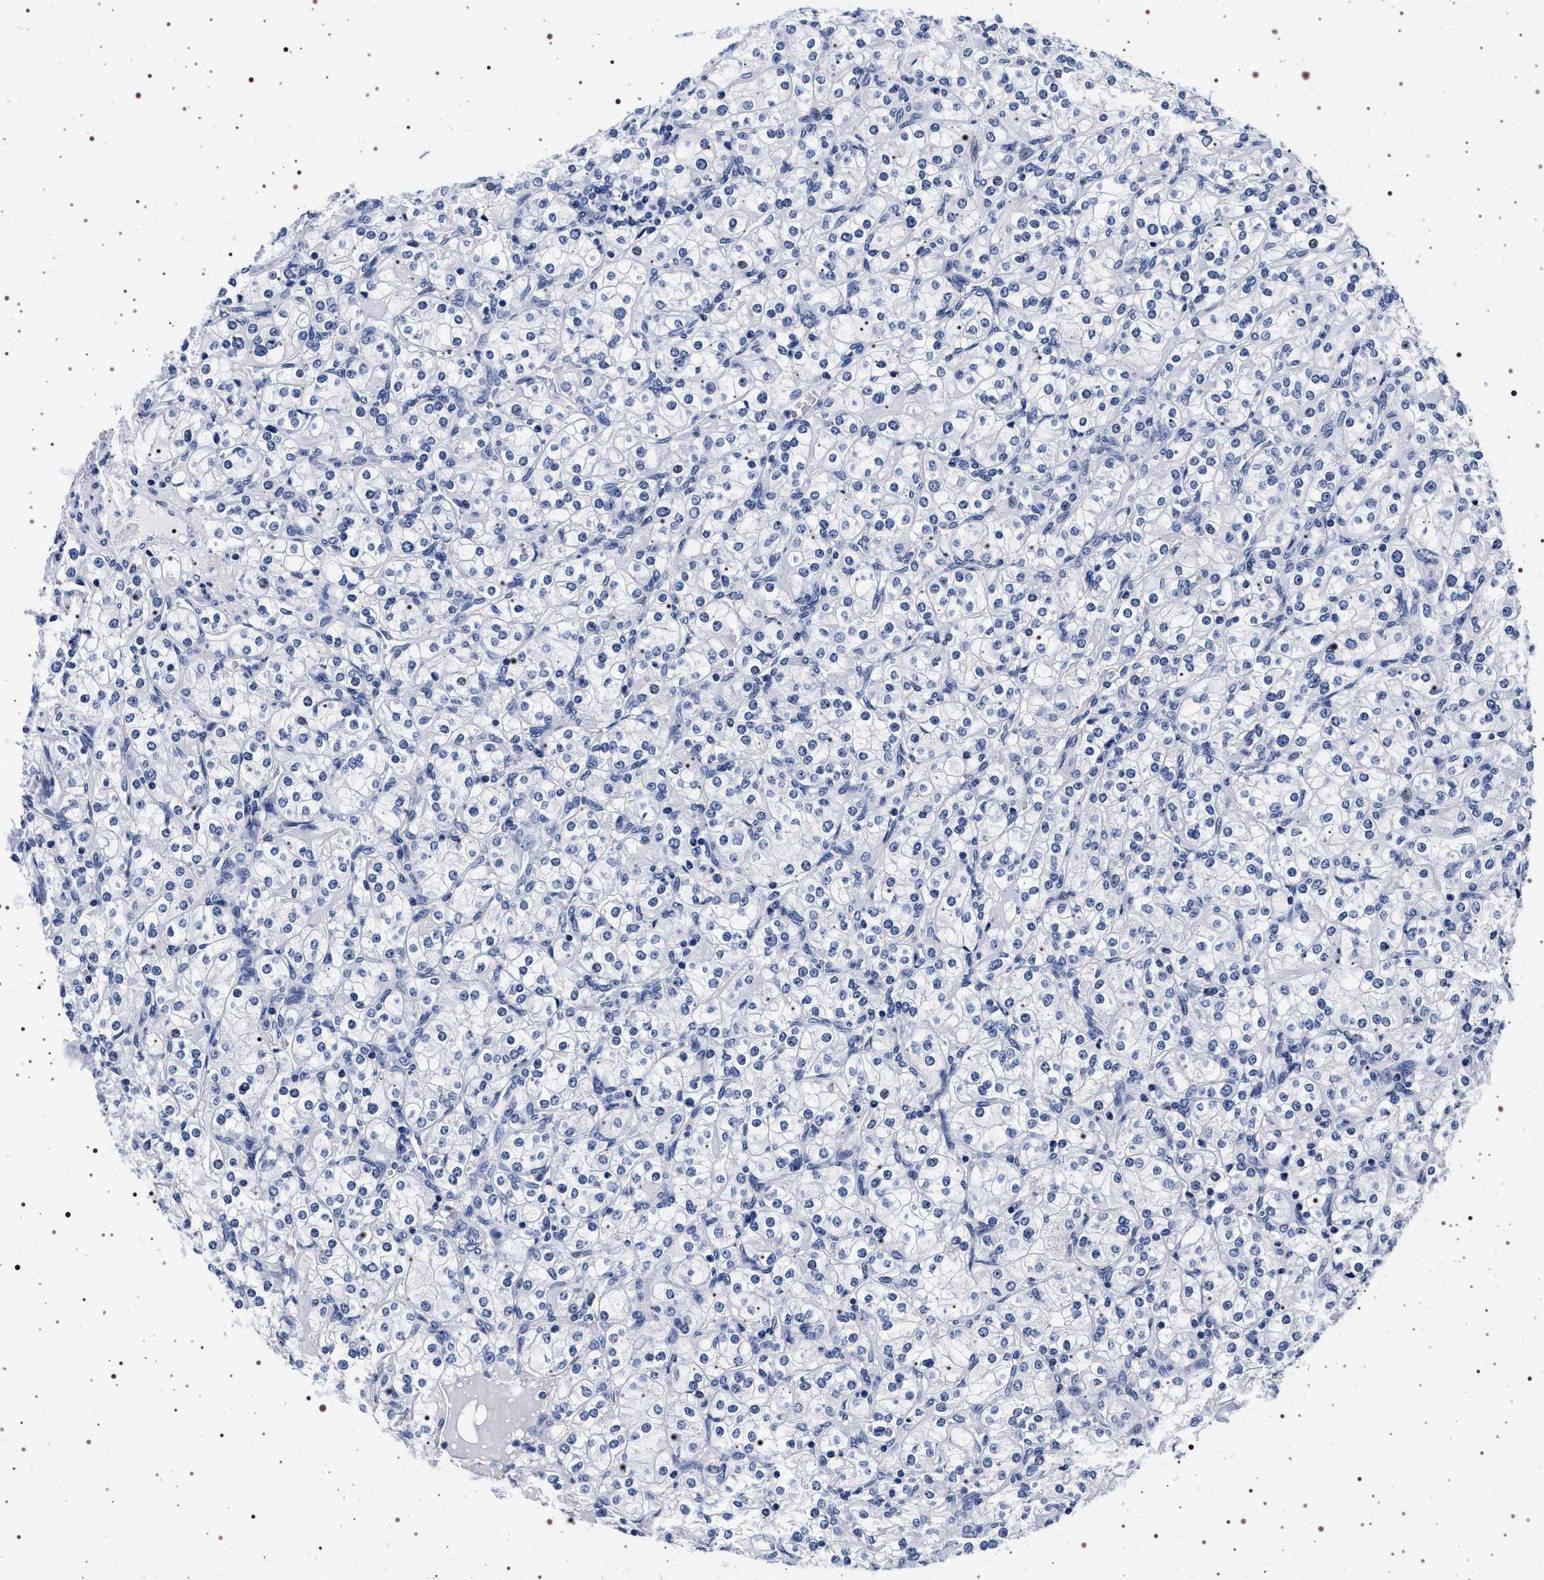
{"staining": {"intensity": "negative", "quantity": "none", "location": "none"}, "tissue": "renal cancer", "cell_type": "Tumor cells", "image_type": "cancer", "snomed": [{"axis": "morphology", "description": "Adenocarcinoma, NOS"}, {"axis": "topography", "description": "Kidney"}], "caption": "A high-resolution micrograph shows immunohistochemistry (IHC) staining of renal cancer (adenocarcinoma), which exhibits no significant staining in tumor cells.", "gene": "SYN1", "patient": {"sex": "male", "age": 77}}